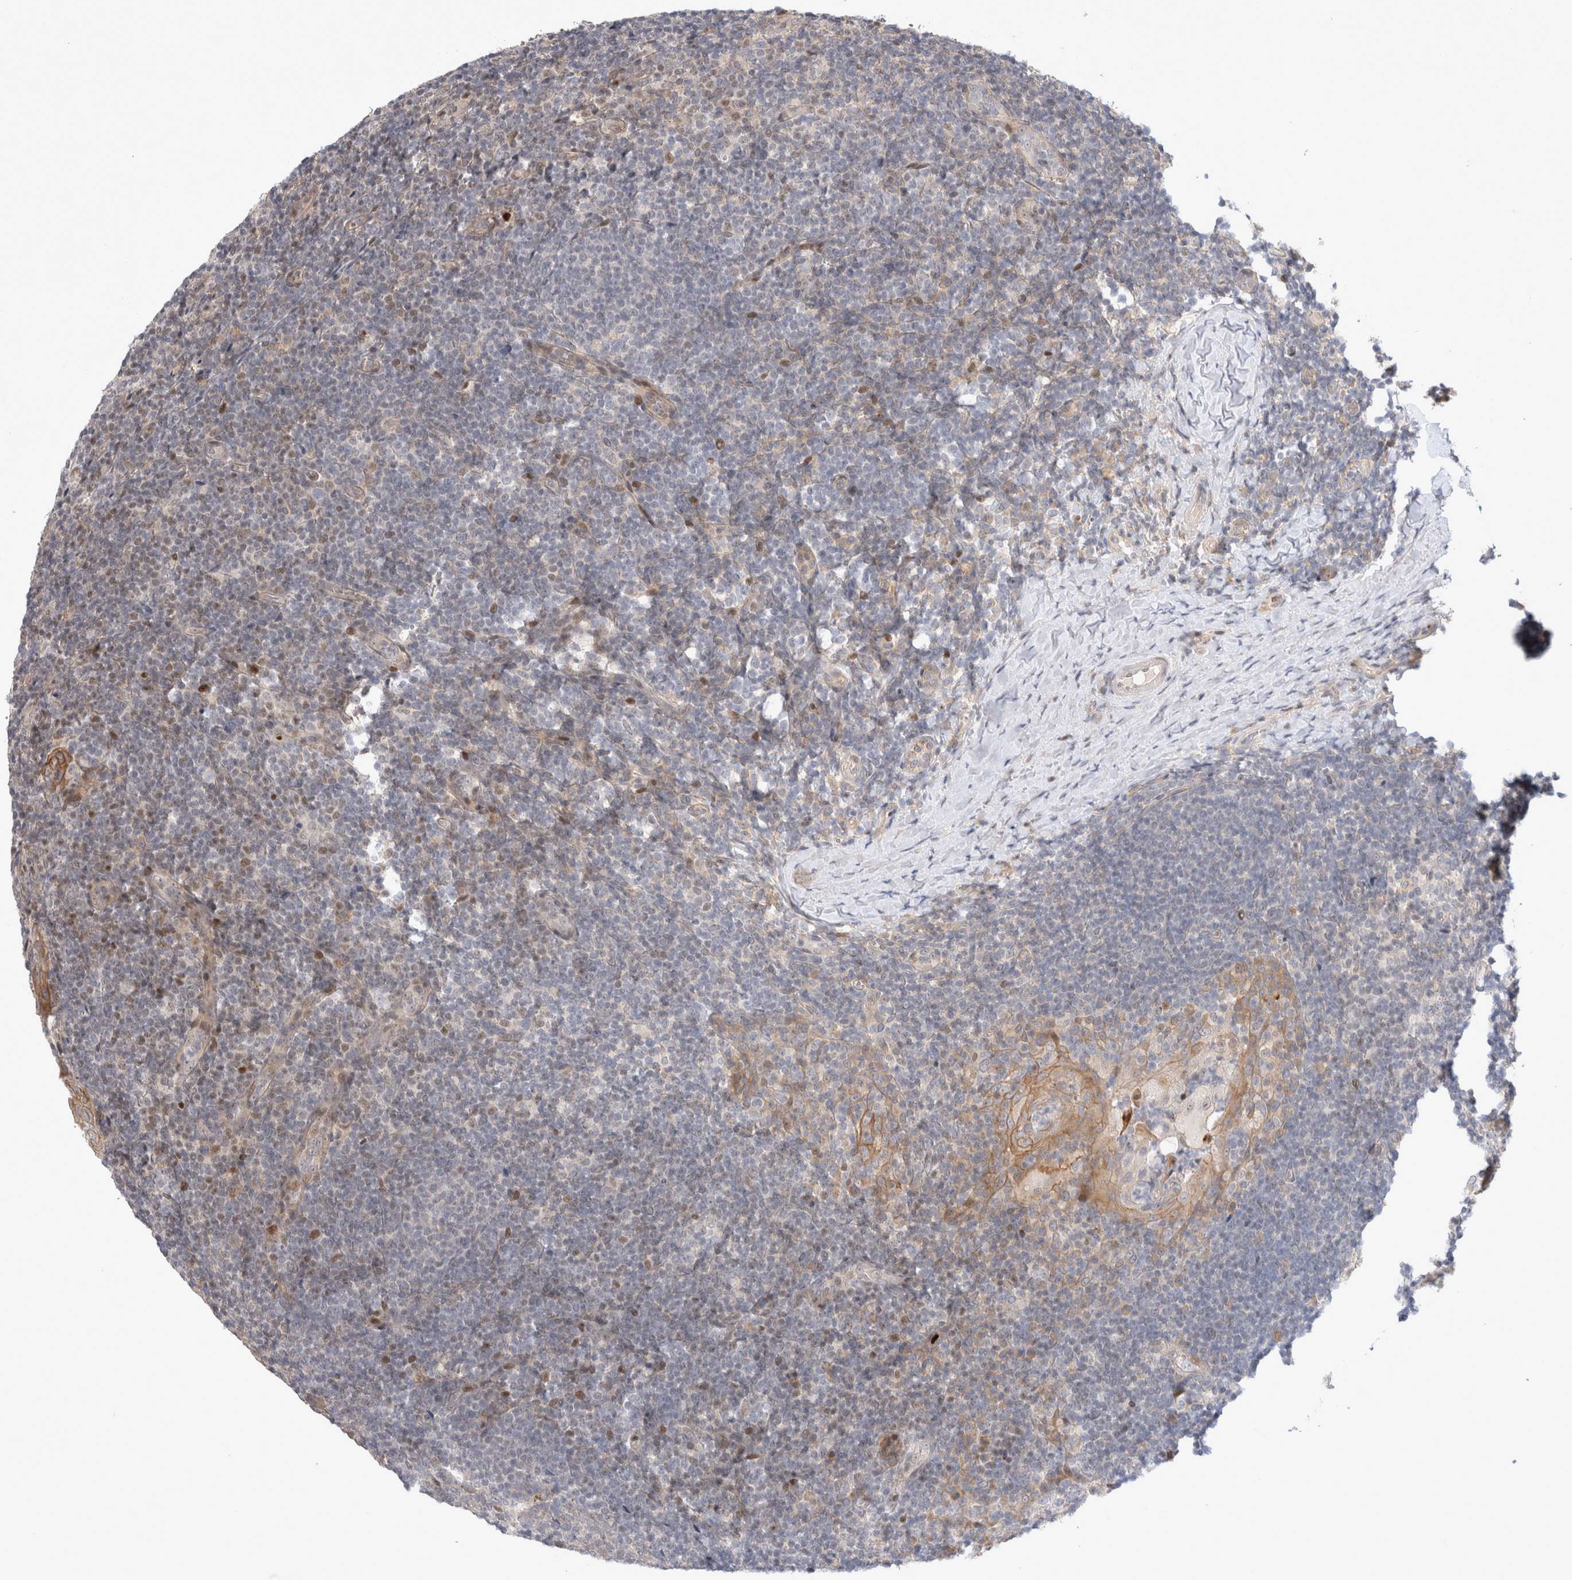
{"staining": {"intensity": "negative", "quantity": "none", "location": "none"}, "tissue": "tonsil", "cell_type": "Germinal center cells", "image_type": "normal", "snomed": [{"axis": "morphology", "description": "Normal tissue, NOS"}, {"axis": "topography", "description": "Tonsil"}], "caption": "This is an immunohistochemistry micrograph of normal tonsil. There is no staining in germinal center cells.", "gene": "TCF4", "patient": {"sex": "male", "age": 37}}